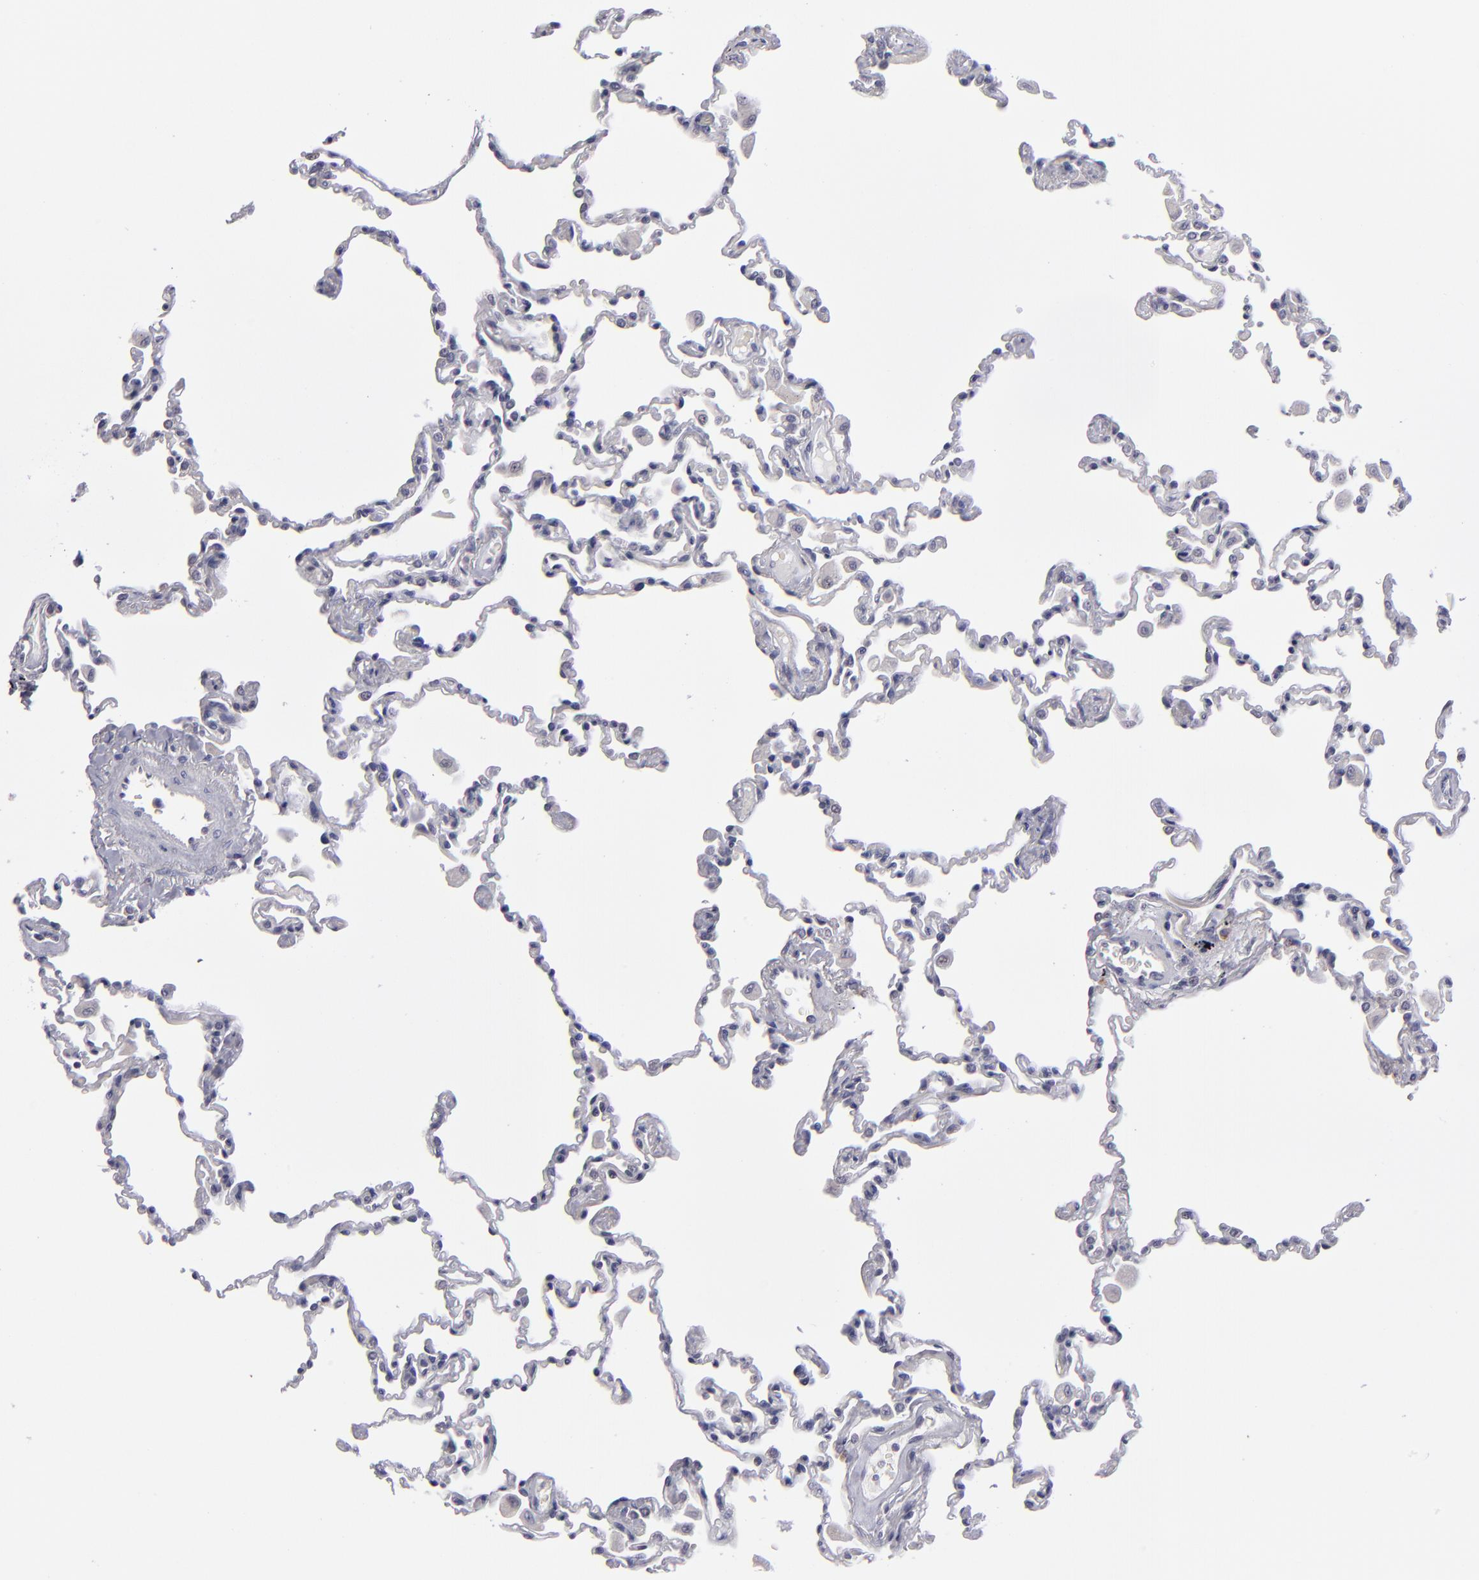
{"staining": {"intensity": "negative", "quantity": "none", "location": "none"}, "tissue": "lung", "cell_type": "Alveolar cells", "image_type": "normal", "snomed": [{"axis": "morphology", "description": "Normal tissue, NOS"}, {"axis": "topography", "description": "Lung"}], "caption": "Immunohistochemistry of benign lung demonstrates no staining in alveolar cells. (Brightfield microscopy of DAB immunohistochemistry (IHC) at high magnification).", "gene": "ZNF175", "patient": {"sex": "male", "age": 59}}